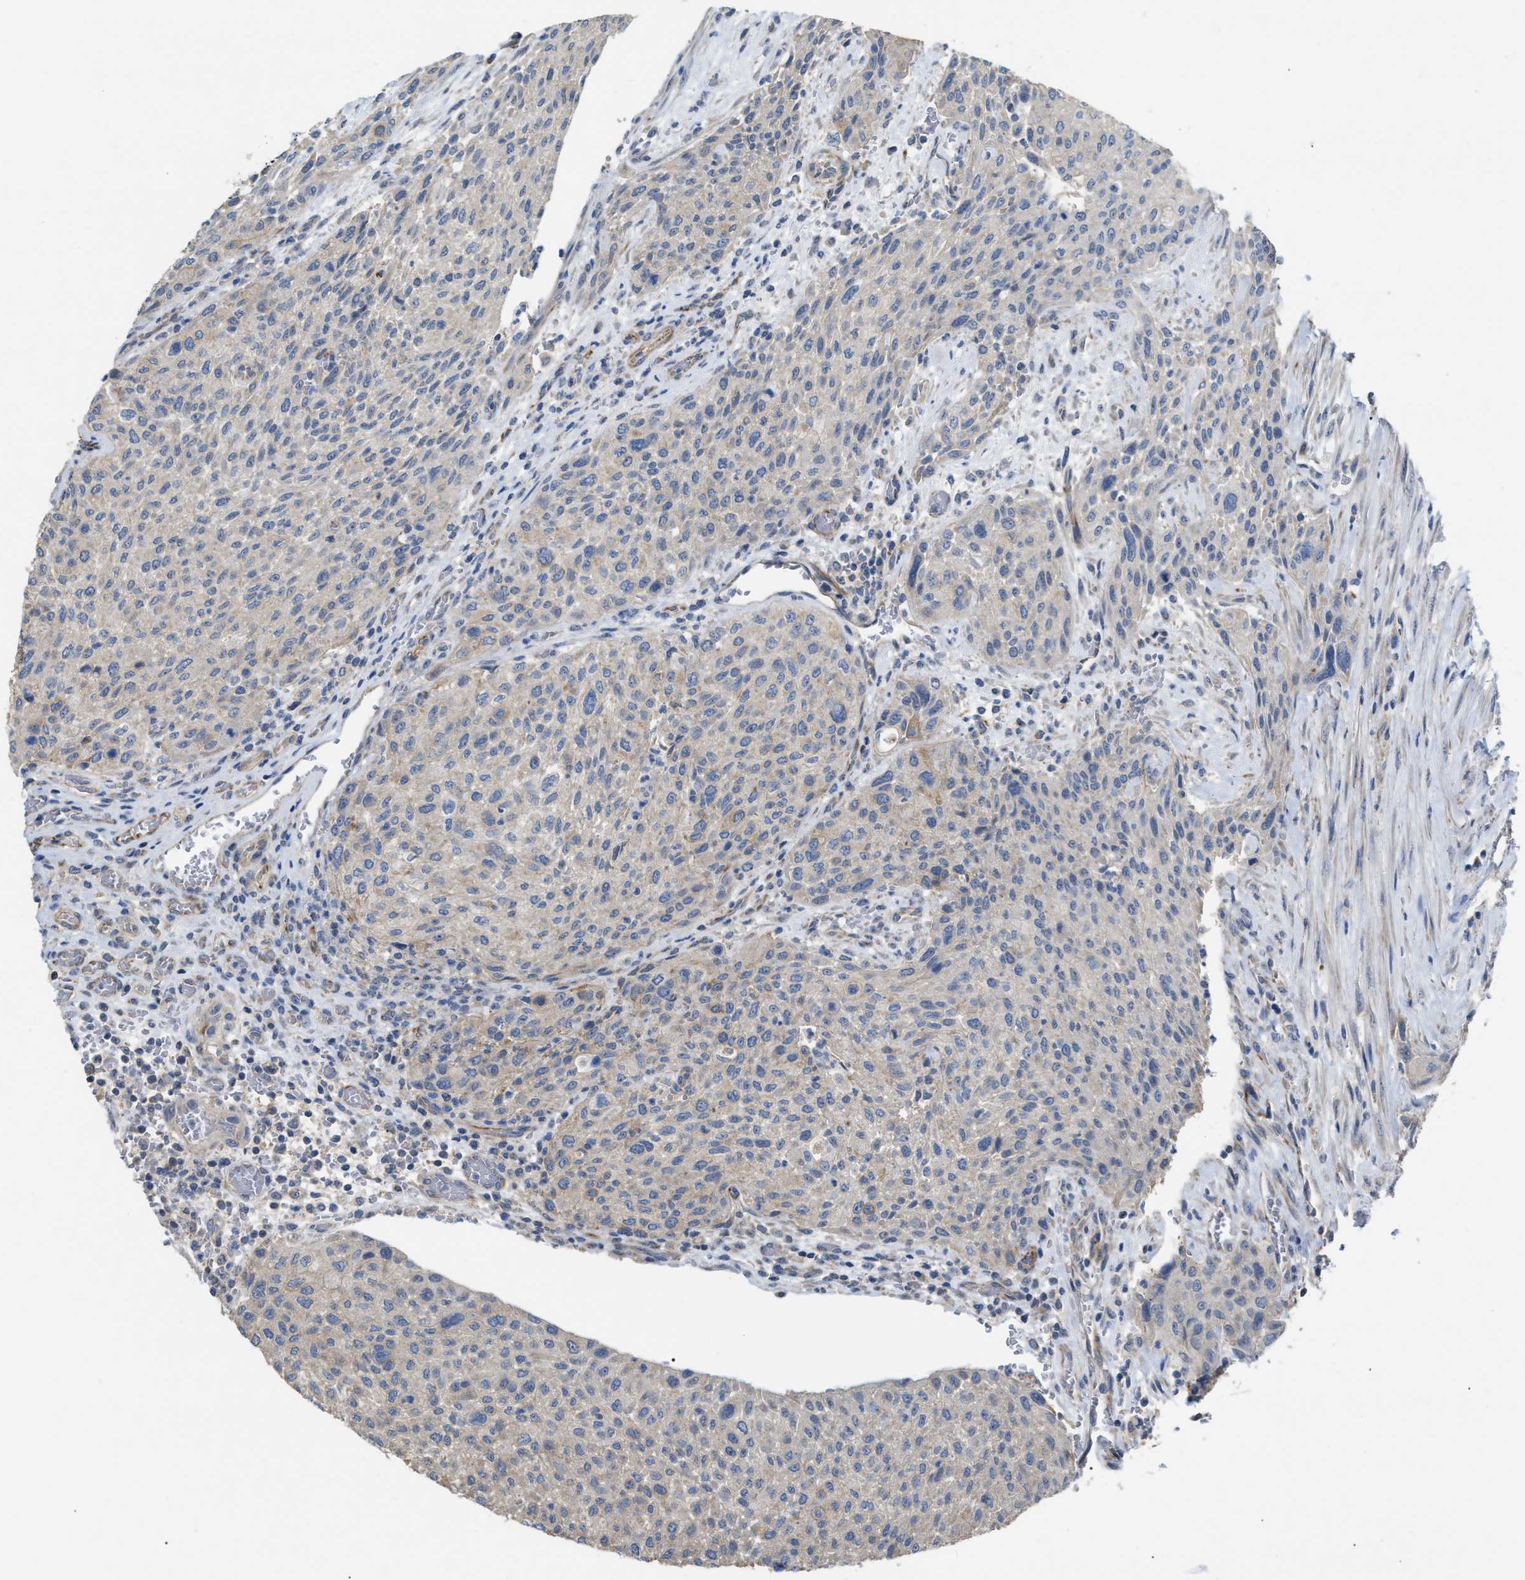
{"staining": {"intensity": "weak", "quantity": "<25%", "location": "cytoplasmic/membranous"}, "tissue": "urothelial cancer", "cell_type": "Tumor cells", "image_type": "cancer", "snomed": [{"axis": "morphology", "description": "Urothelial carcinoma, Low grade"}, {"axis": "morphology", "description": "Urothelial carcinoma, High grade"}, {"axis": "topography", "description": "Urinary bladder"}], "caption": "Immunohistochemical staining of urothelial cancer exhibits no significant staining in tumor cells. Brightfield microscopy of immunohistochemistry stained with DAB (brown) and hematoxylin (blue), captured at high magnification.", "gene": "DHX58", "patient": {"sex": "male", "age": 35}}